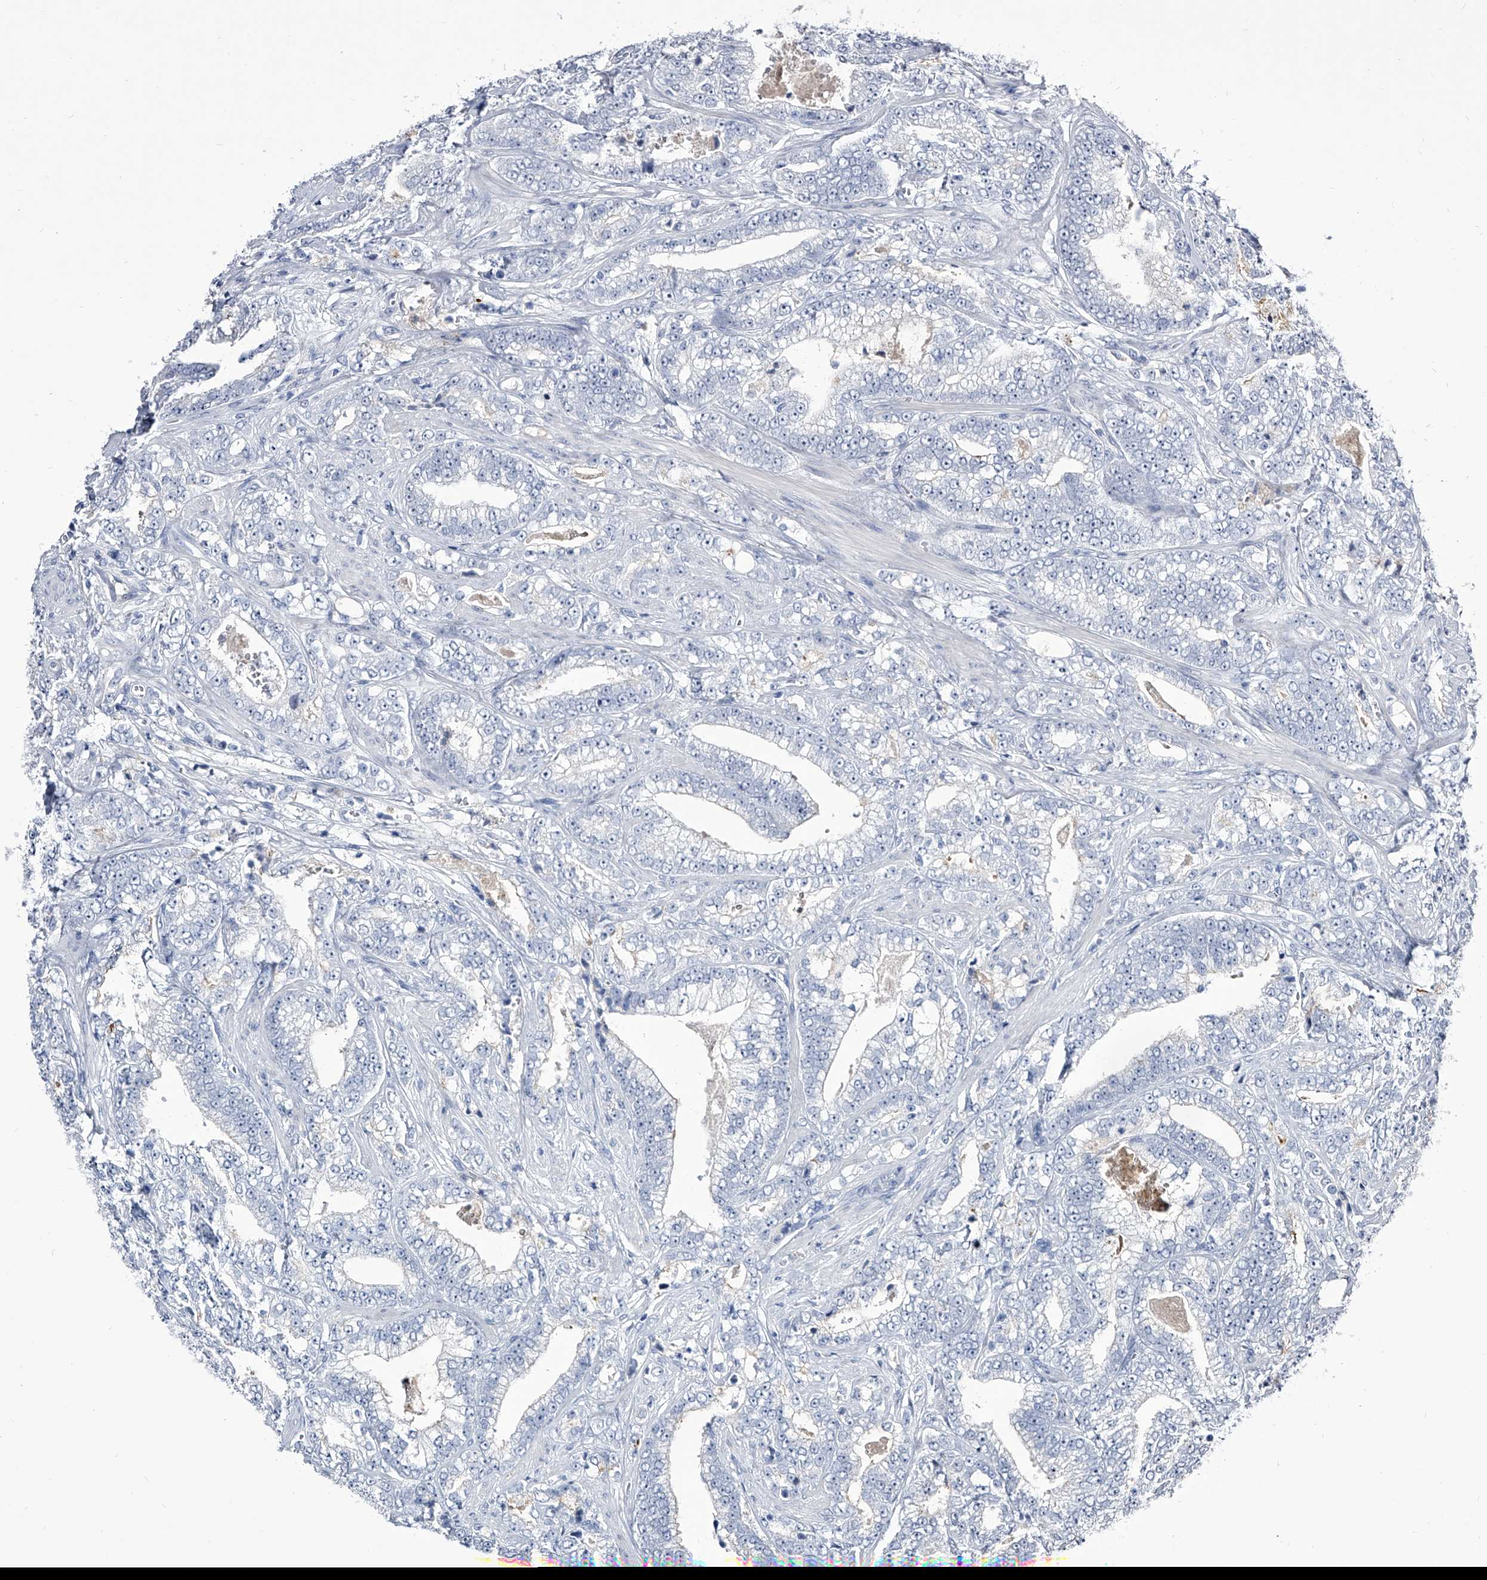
{"staining": {"intensity": "negative", "quantity": "none", "location": "none"}, "tissue": "prostate cancer", "cell_type": "Tumor cells", "image_type": "cancer", "snomed": [{"axis": "morphology", "description": "Adenocarcinoma, High grade"}, {"axis": "topography", "description": "Prostate and seminal vesicle, NOS"}], "caption": "This is an immunohistochemistry micrograph of human prostate cancer. There is no positivity in tumor cells.", "gene": "CRISP2", "patient": {"sex": "male", "age": 67}}